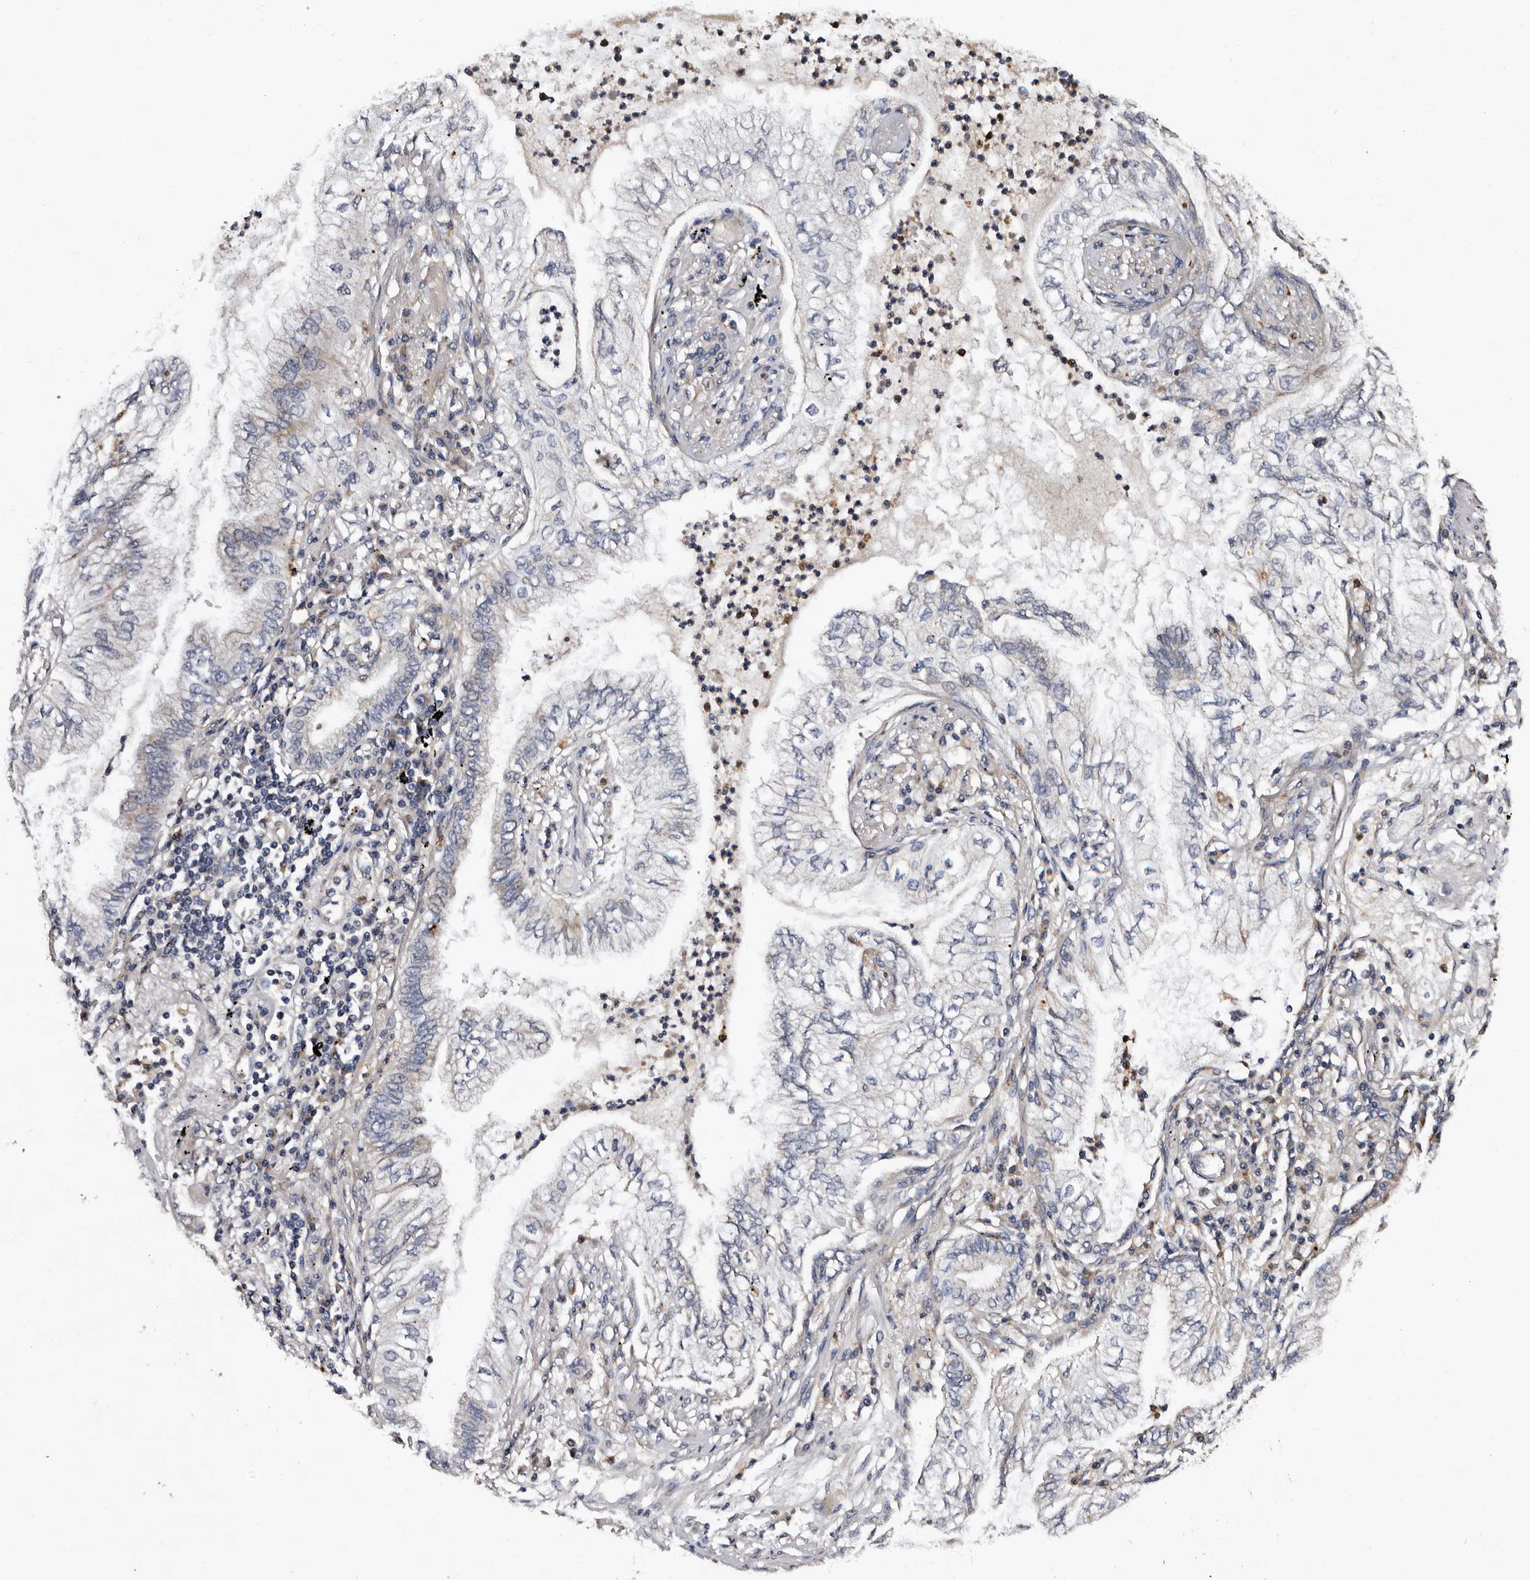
{"staining": {"intensity": "negative", "quantity": "none", "location": "none"}, "tissue": "lung cancer", "cell_type": "Tumor cells", "image_type": "cancer", "snomed": [{"axis": "morphology", "description": "Normal tissue, NOS"}, {"axis": "morphology", "description": "Adenocarcinoma, NOS"}, {"axis": "topography", "description": "Bronchus"}, {"axis": "topography", "description": "Lung"}], "caption": "High power microscopy micrograph of an immunohistochemistry (IHC) histopathology image of adenocarcinoma (lung), revealing no significant staining in tumor cells.", "gene": "ADCK5", "patient": {"sex": "female", "age": 70}}